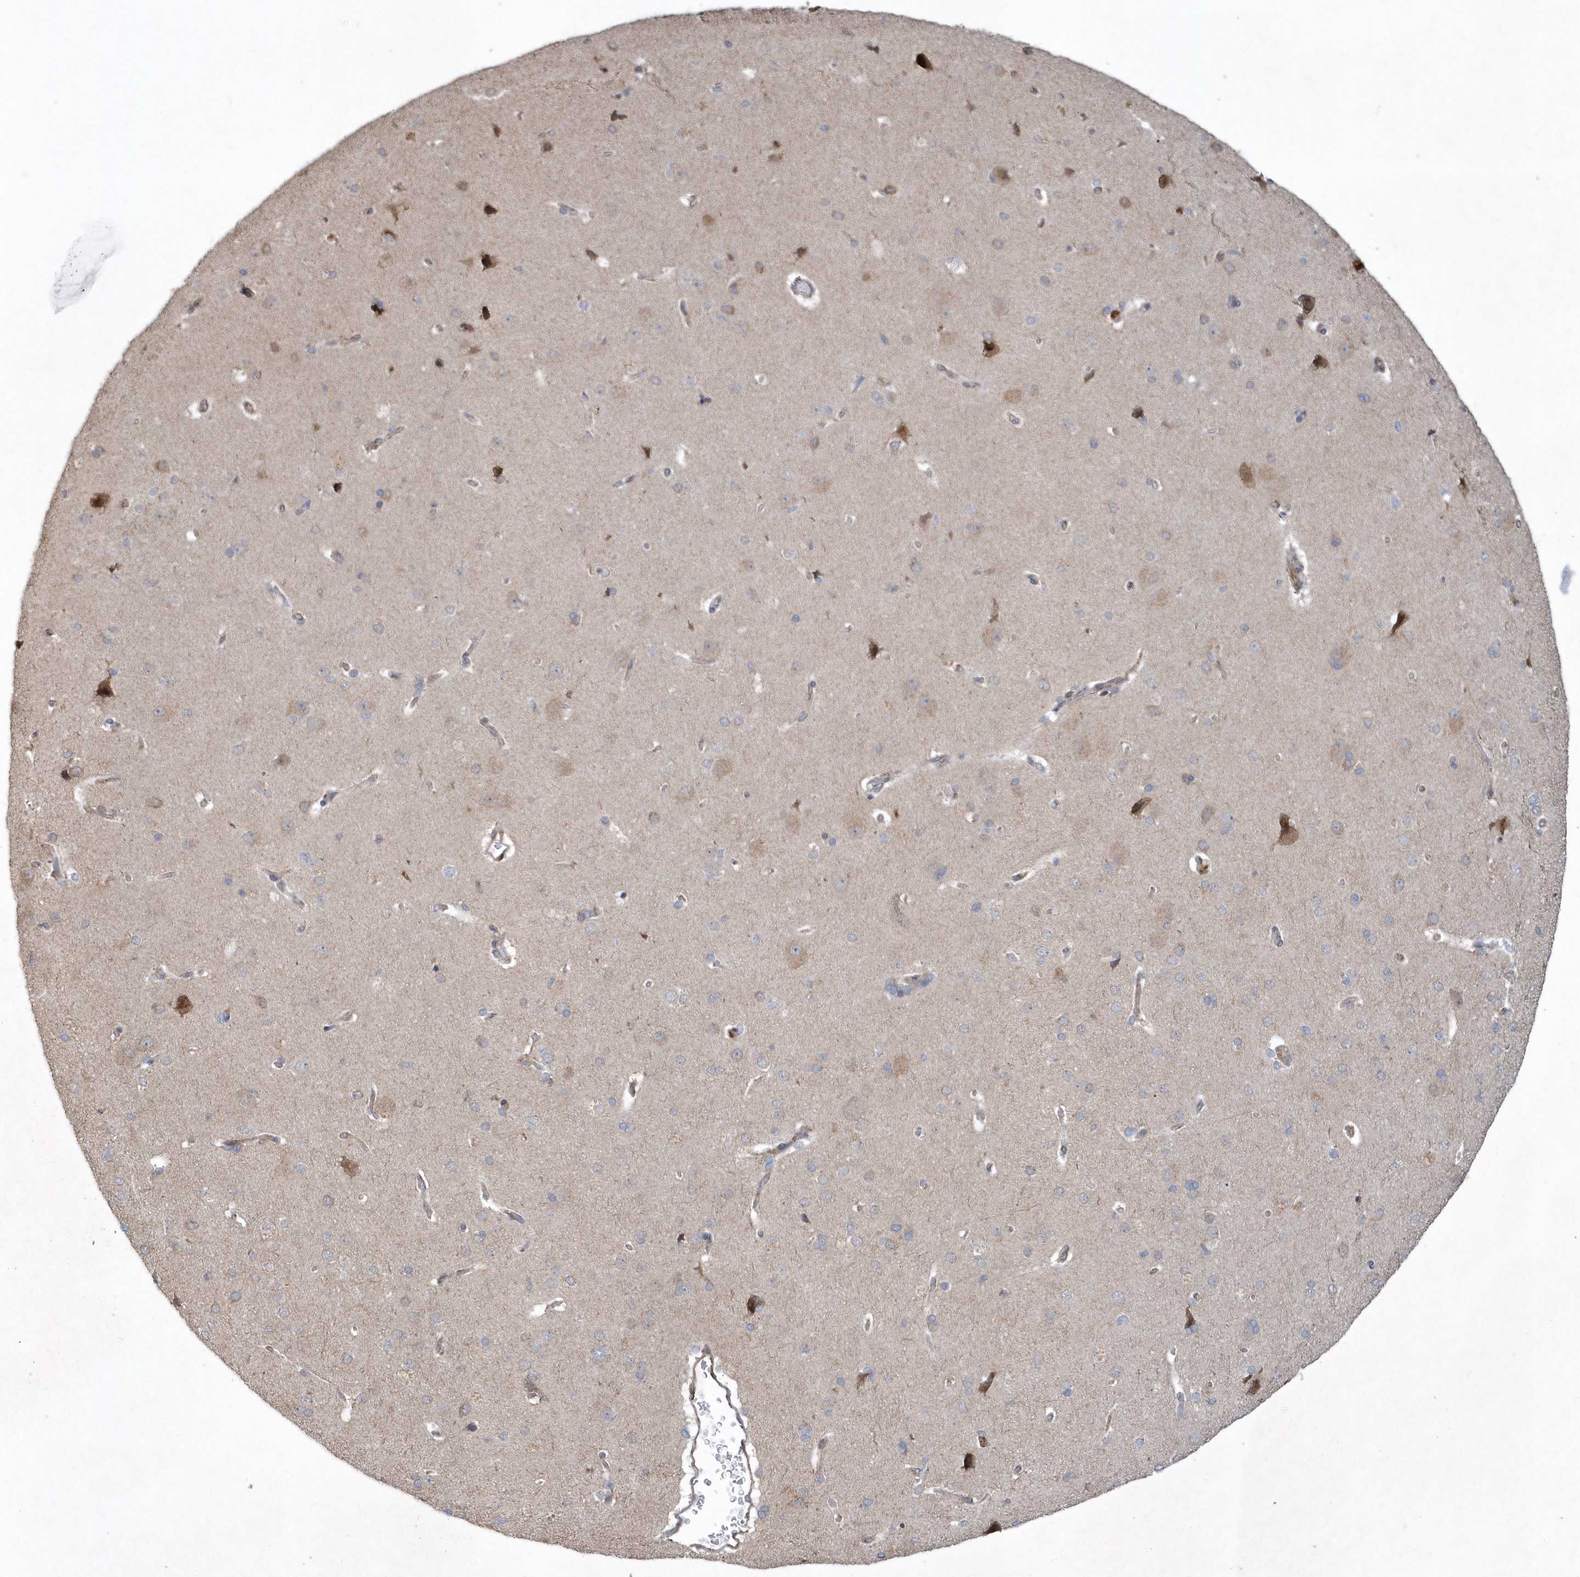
{"staining": {"intensity": "moderate", "quantity": "25%-75%", "location": "cytoplasmic/membranous"}, "tissue": "cerebral cortex", "cell_type": "Endothelial cells", "image_type": "normal", "snomed": [{"axis": "morphology", "description": "Normal tissue, NOS"}, {"axis": "topography", "description": "Cerebral cortex"}], "caption": "DAB (3,3'-diaminobenzidine) immunohistochemical staining of unremarkable cerebral cortex reveals moderate cytoplasmic/membranous protein expression in about 25%-75% of endothelial cells.", "gene": "N4BP2", "patient": {"sex": "male", "age": 62}}